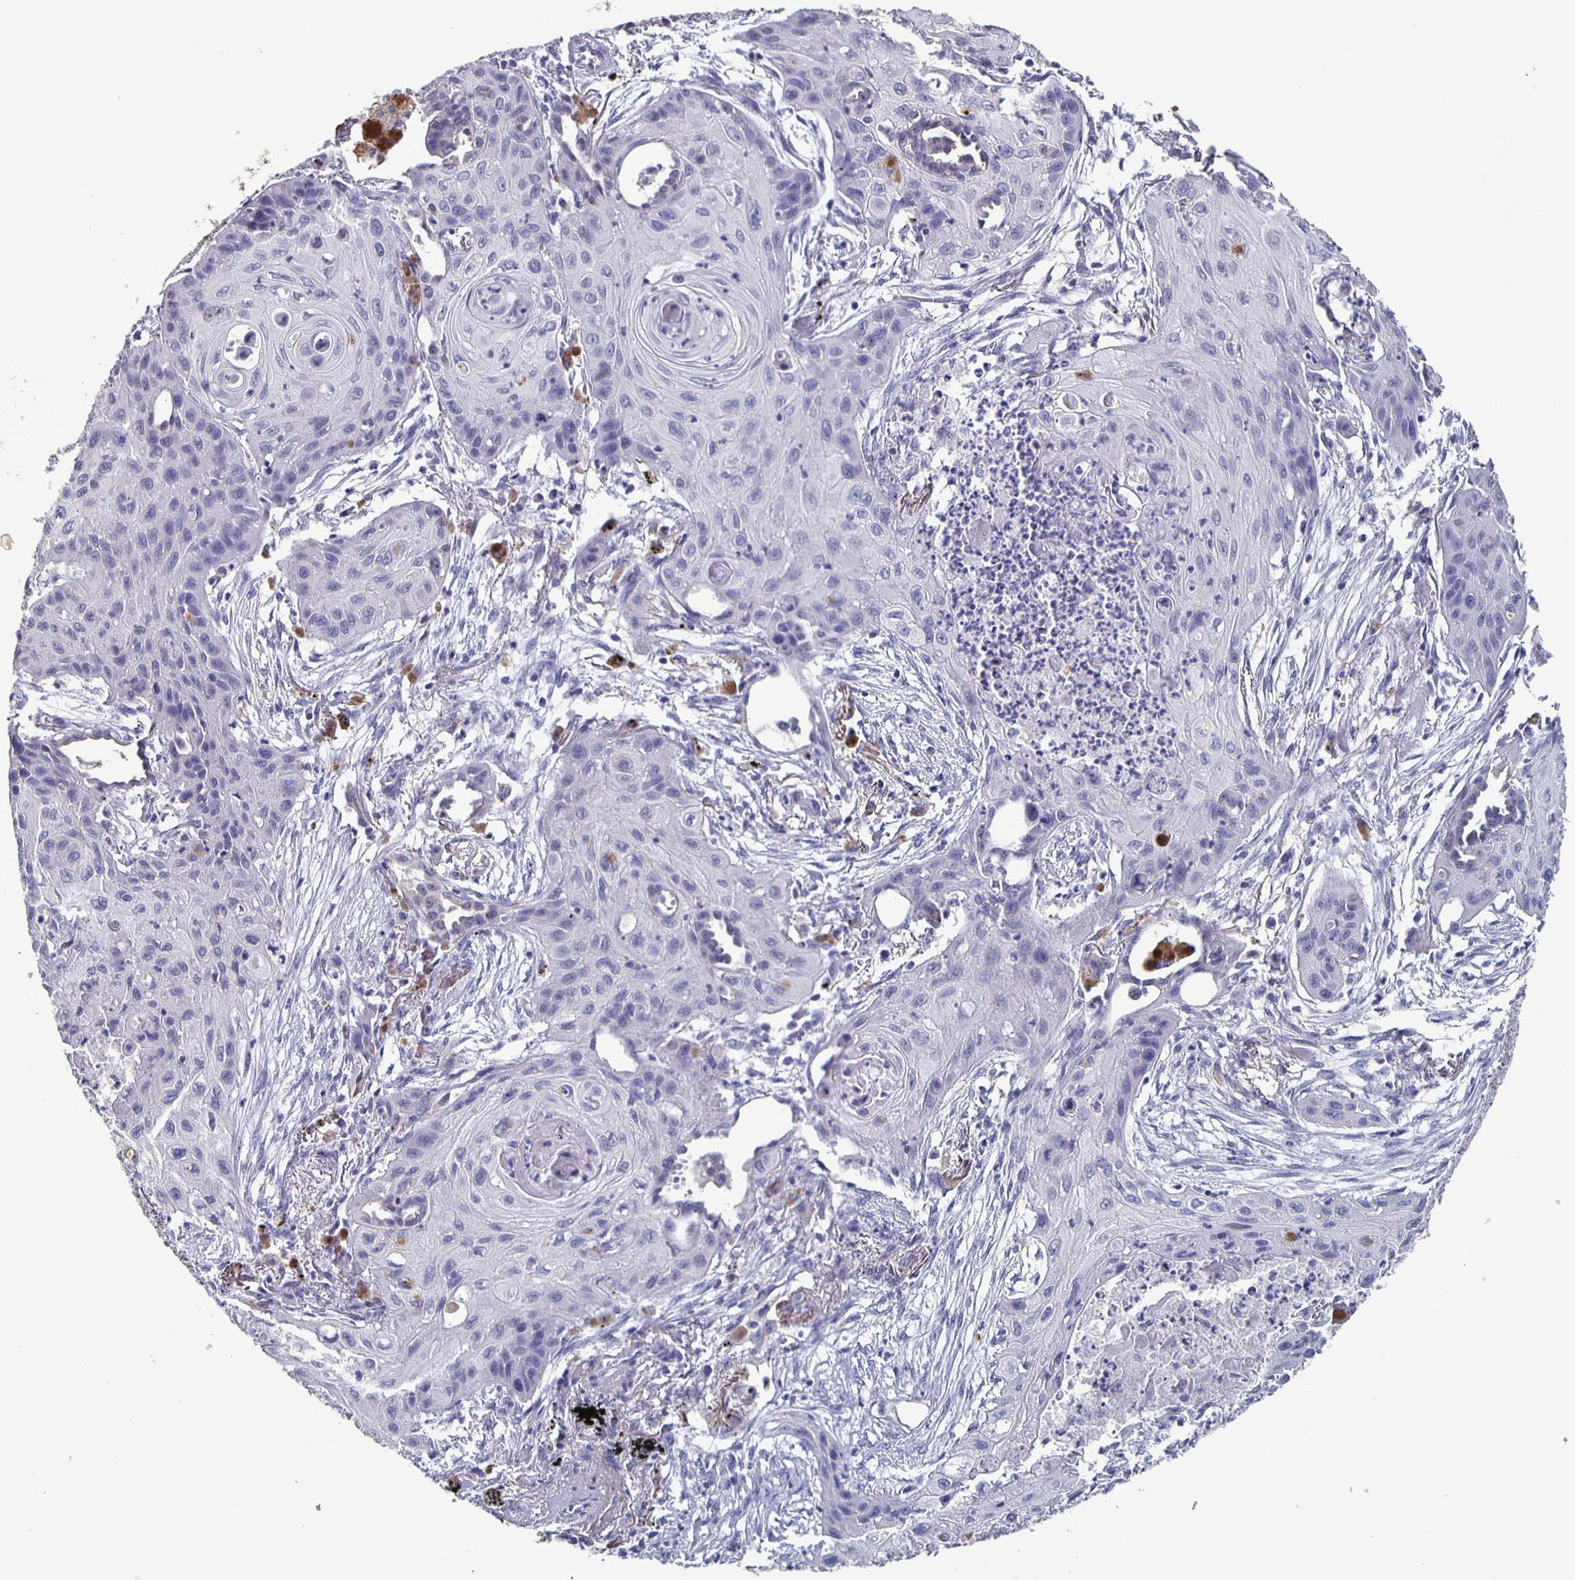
{"staining": {"intensity": "negative", "quantity": "none", "location": "none"}, "tissue": "lung cancer", "cell_type": "Tumor cells", "image_type": "cancer", "snomed": [{"axis": "morphology", "description": "Squamous cell carcinoma, NOS"}, {"axis": "topography", "description": "Lung"}], "caption": "Protein analysis of lung cancer reveals no significant expression in tumor cells.", "gene": "CACNA2D2", "patient": {"sex": "male", "age": 71}}